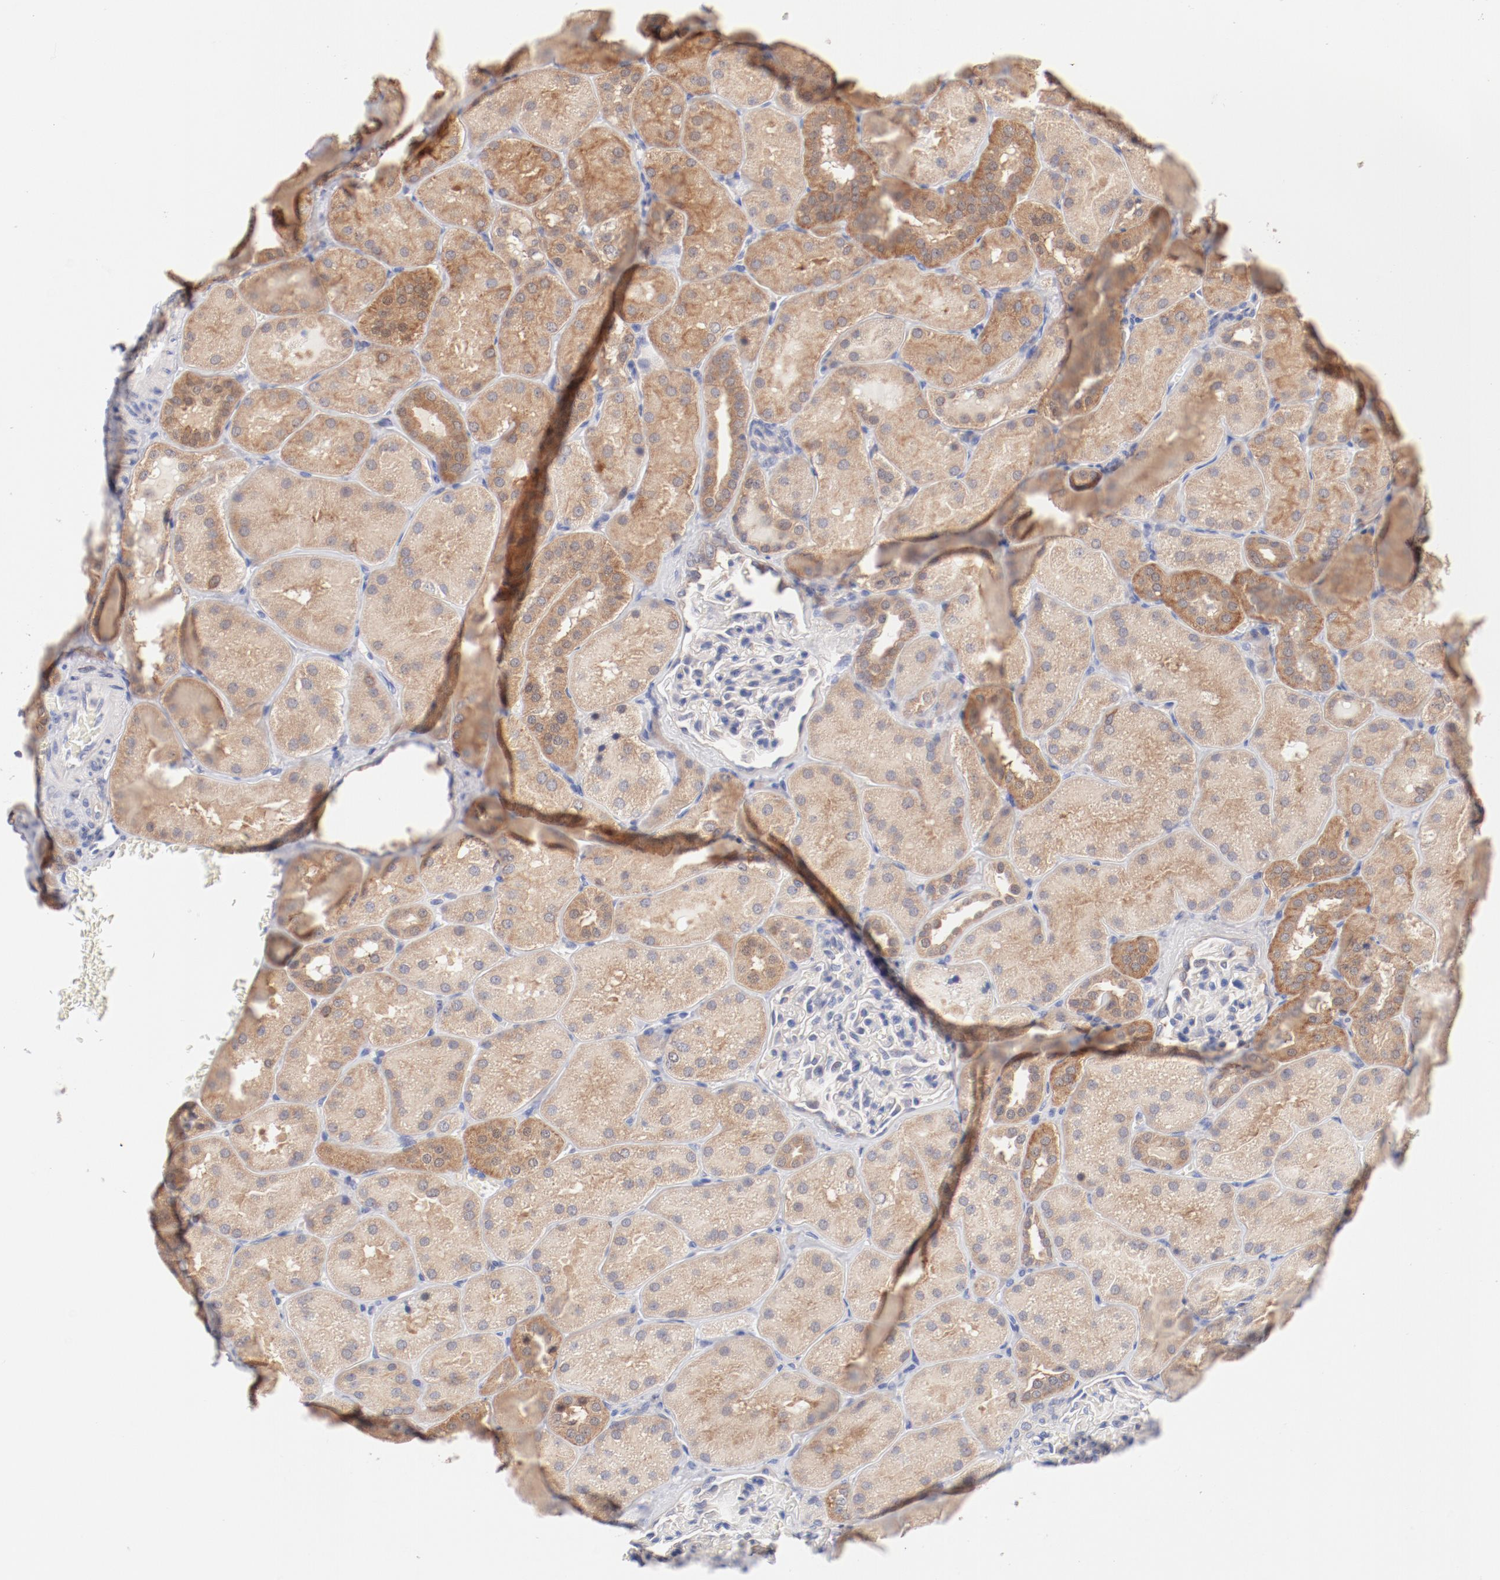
{"staining": {"intensity": "negative", "quantity": "none", "location": "none"}, "tissue": "kidney", "cell_type": "Cells in glomeruli", "image_type": "normal", "snomed": [{"axis": "morphology", "description": "Normal tissue, NOS"}, {"axis": "topography", "description": "Kidney"}], "caption": "DAB immunohistochemical staining of benign human kidney displays no significant staining in cells in glomeruli. The staining was performed using DAB to visualize the protein expression in brown, while the nuclei were stained in blue with hematoxylin (Magnification: 20x).", "gene": "SETD3", "patient": {"sex": "male", "age": 28}}